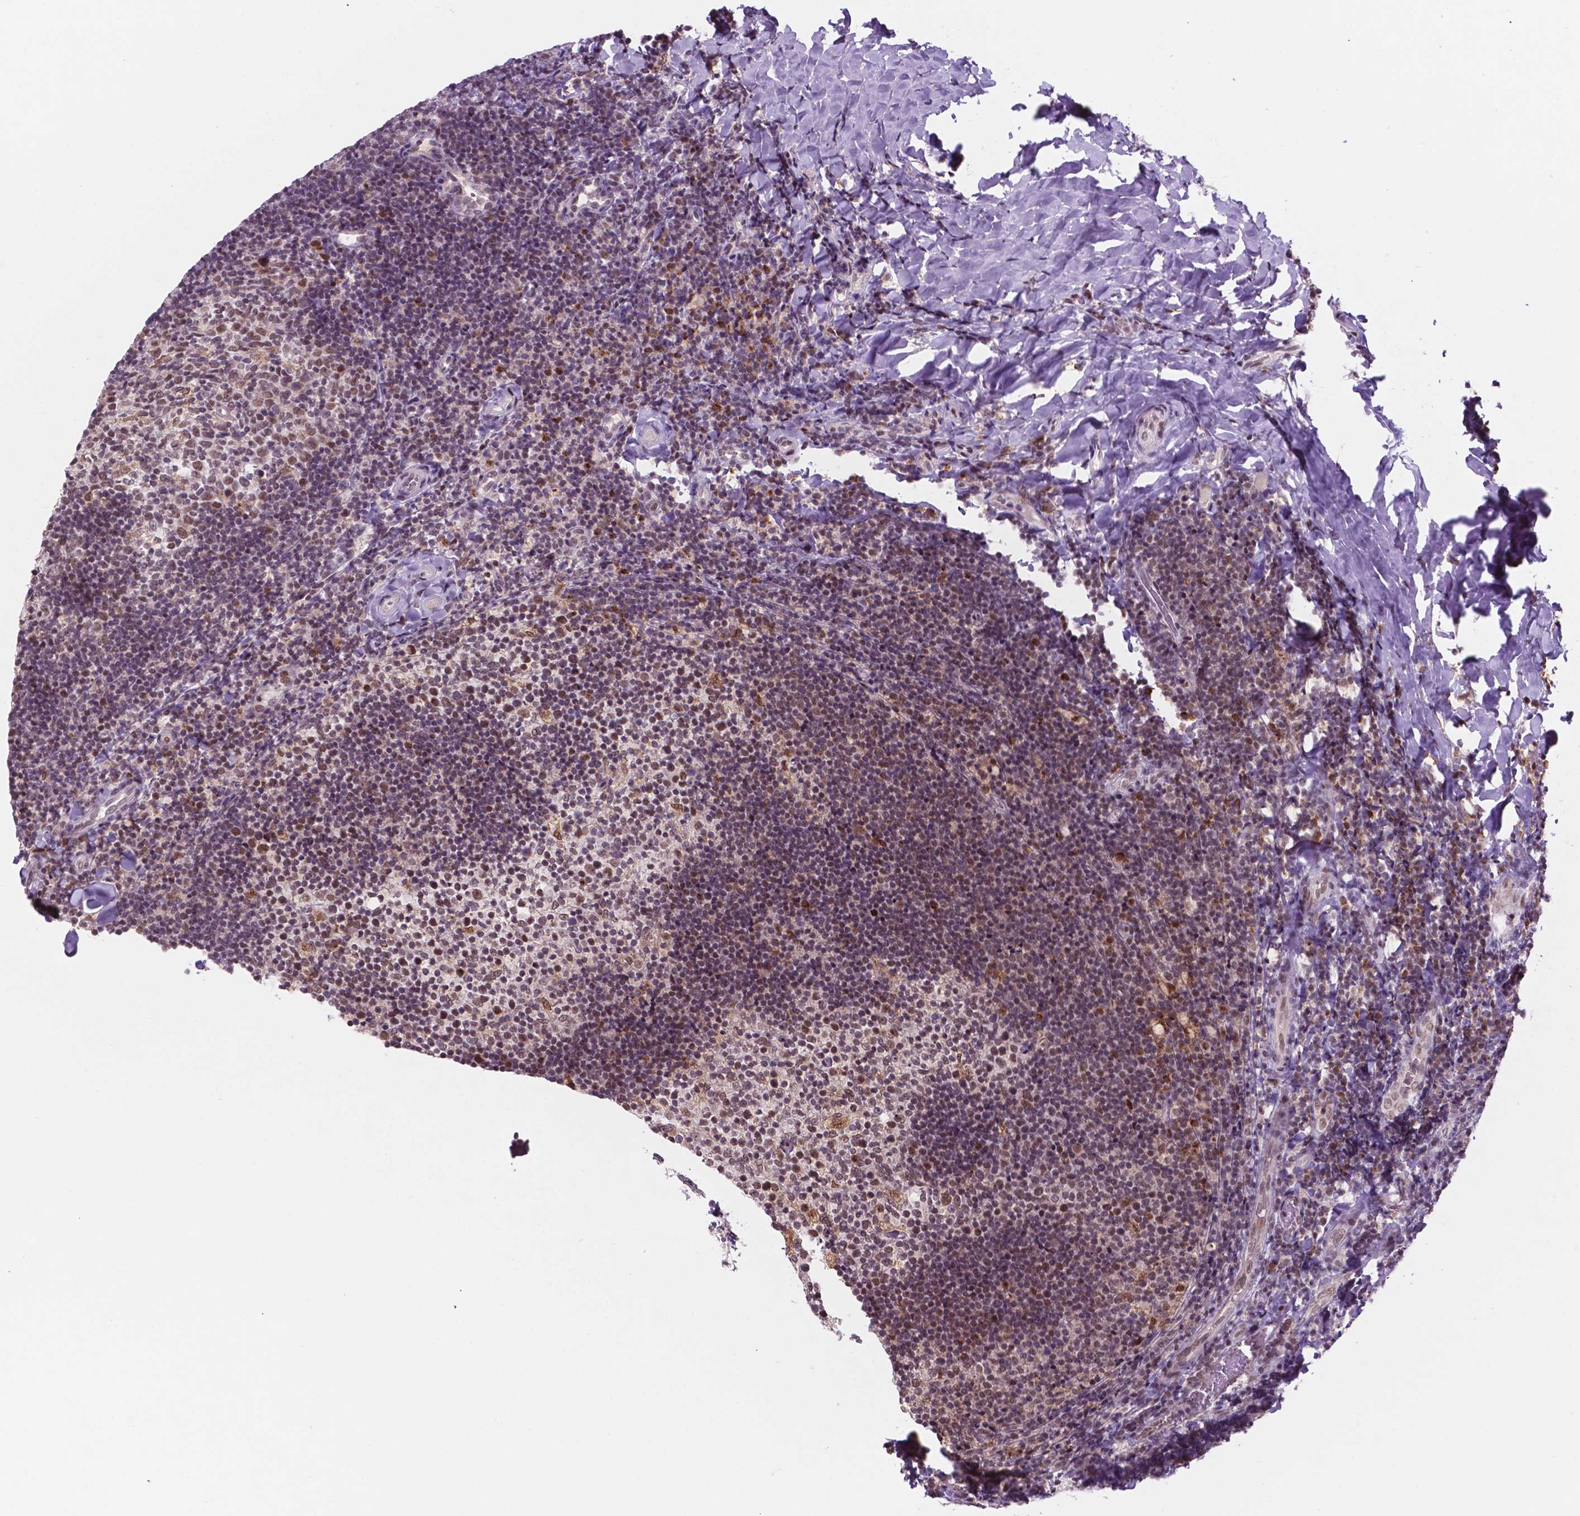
{"staining": {"intensity": "moderate", "quantity": "25%-75%", "location": "nuclear"}, "tissue": "tonsil", "cell_type": "Germinal center cells", "image_type": "normal", "snomed": [{"axis": "morphology", "description": "Normal tissue, NOS"}, {"axis": "topography", "description": "Tonsil"}], "caption": "IHC staining of unremarkable tonsil, which reveals medium levels of moderate nuclear staining in about 25%-75% of germinal center cells indicating moderate nuclear protein staining. The staining was performed using DAB (brown) for protein detection and nuclei were counterstained in hematoxylin (blue).", "gene": "PER2", "patient": {"sex": "female", "age": 10}}